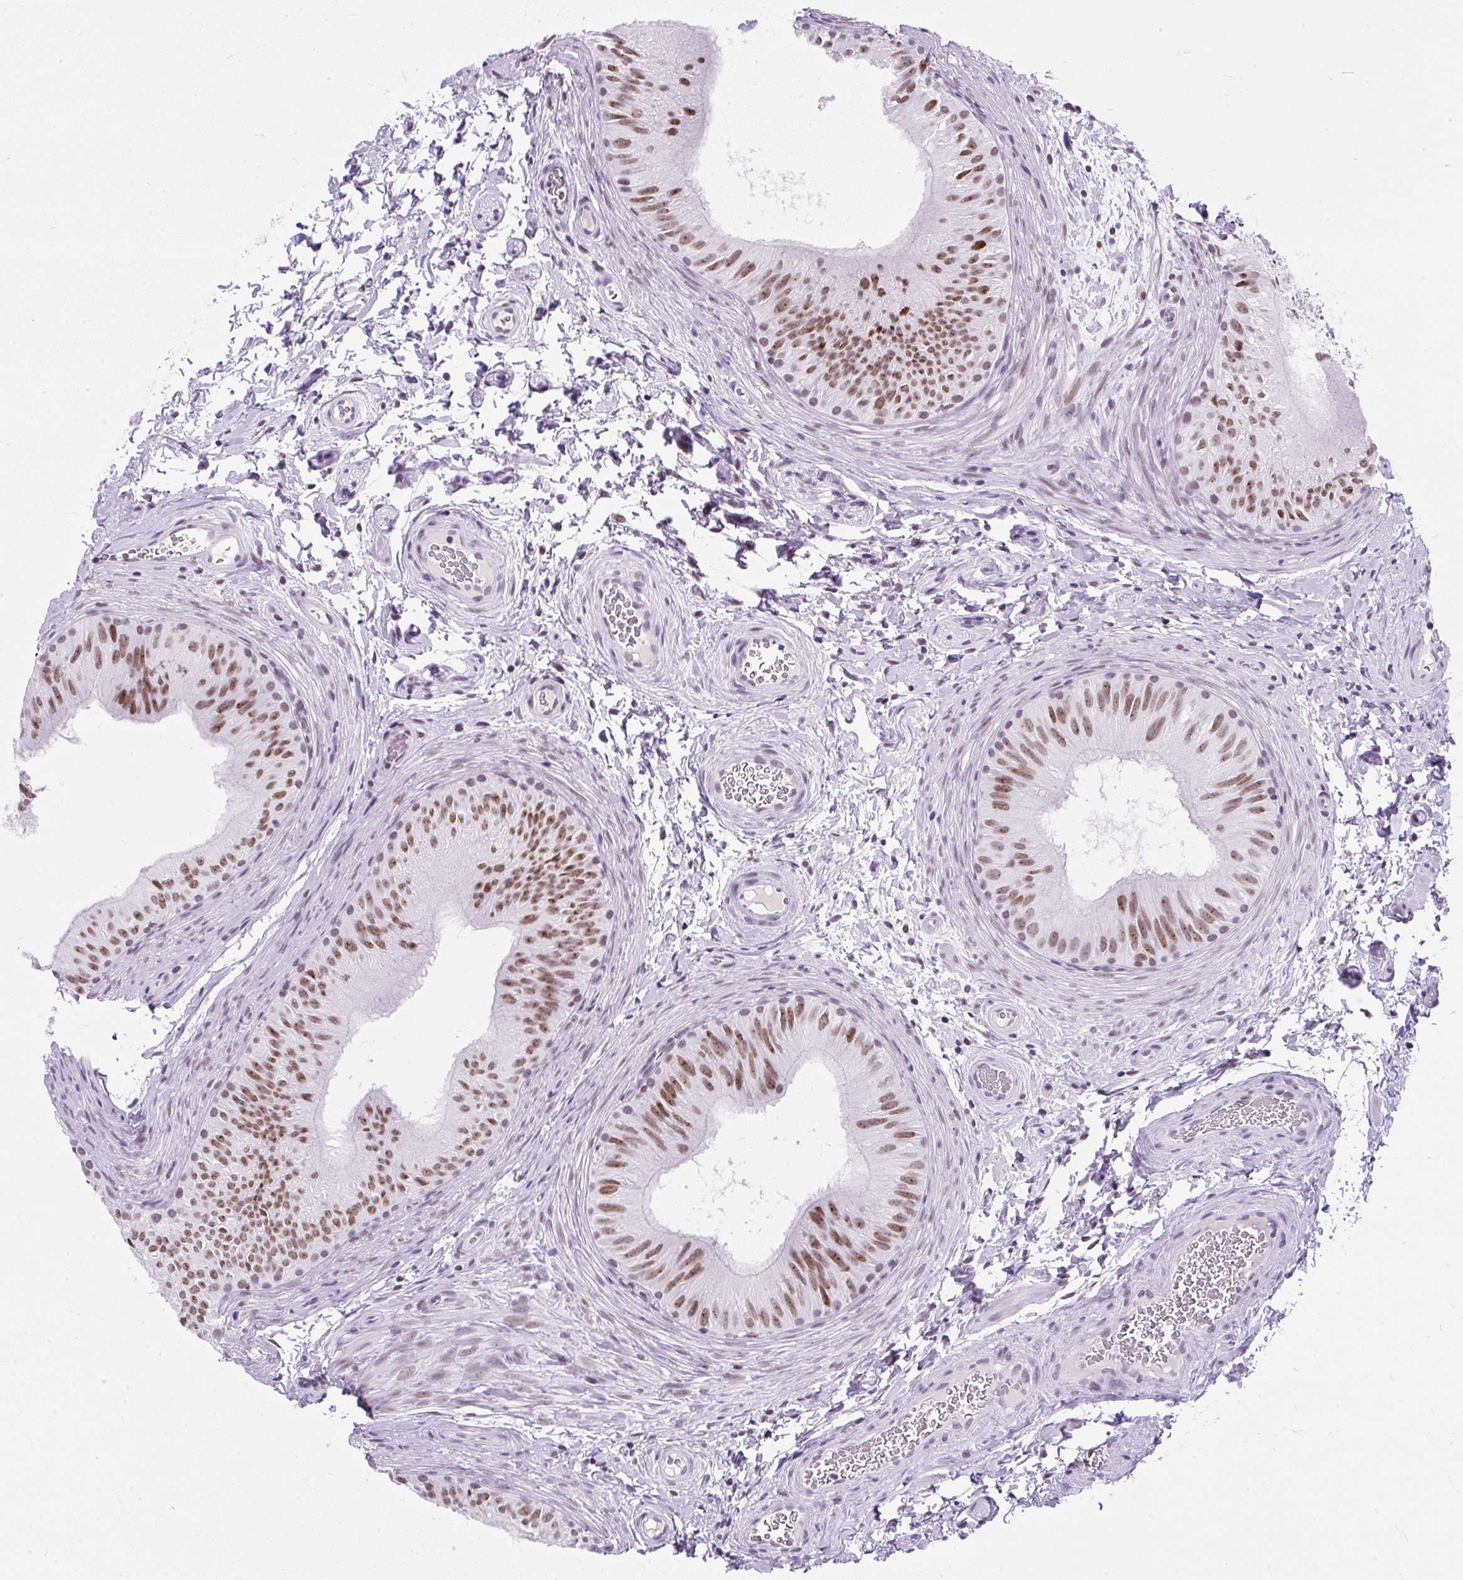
{"staining": {"intensity": "moderate", "quantity": ">75%", "location": "nuclear"}, "tissue": "epididymis", "cell_type": "Glandular cells", "image_type": "normal", "snomed": [{"axis": "morphology", "description": "Normal tissue, NOS"}, {"axis": "topography", "description": "Epididymis"}], "caption": "The image shows staining of unremarkable epididymis, revealing moderate nuclear protein expression (brown color) within glandular cells. The protein is shown in brown color, while the nuclei are stained blue.", "gene": "PLCXD2", "patient": {"sex": "male", "age": 24}}